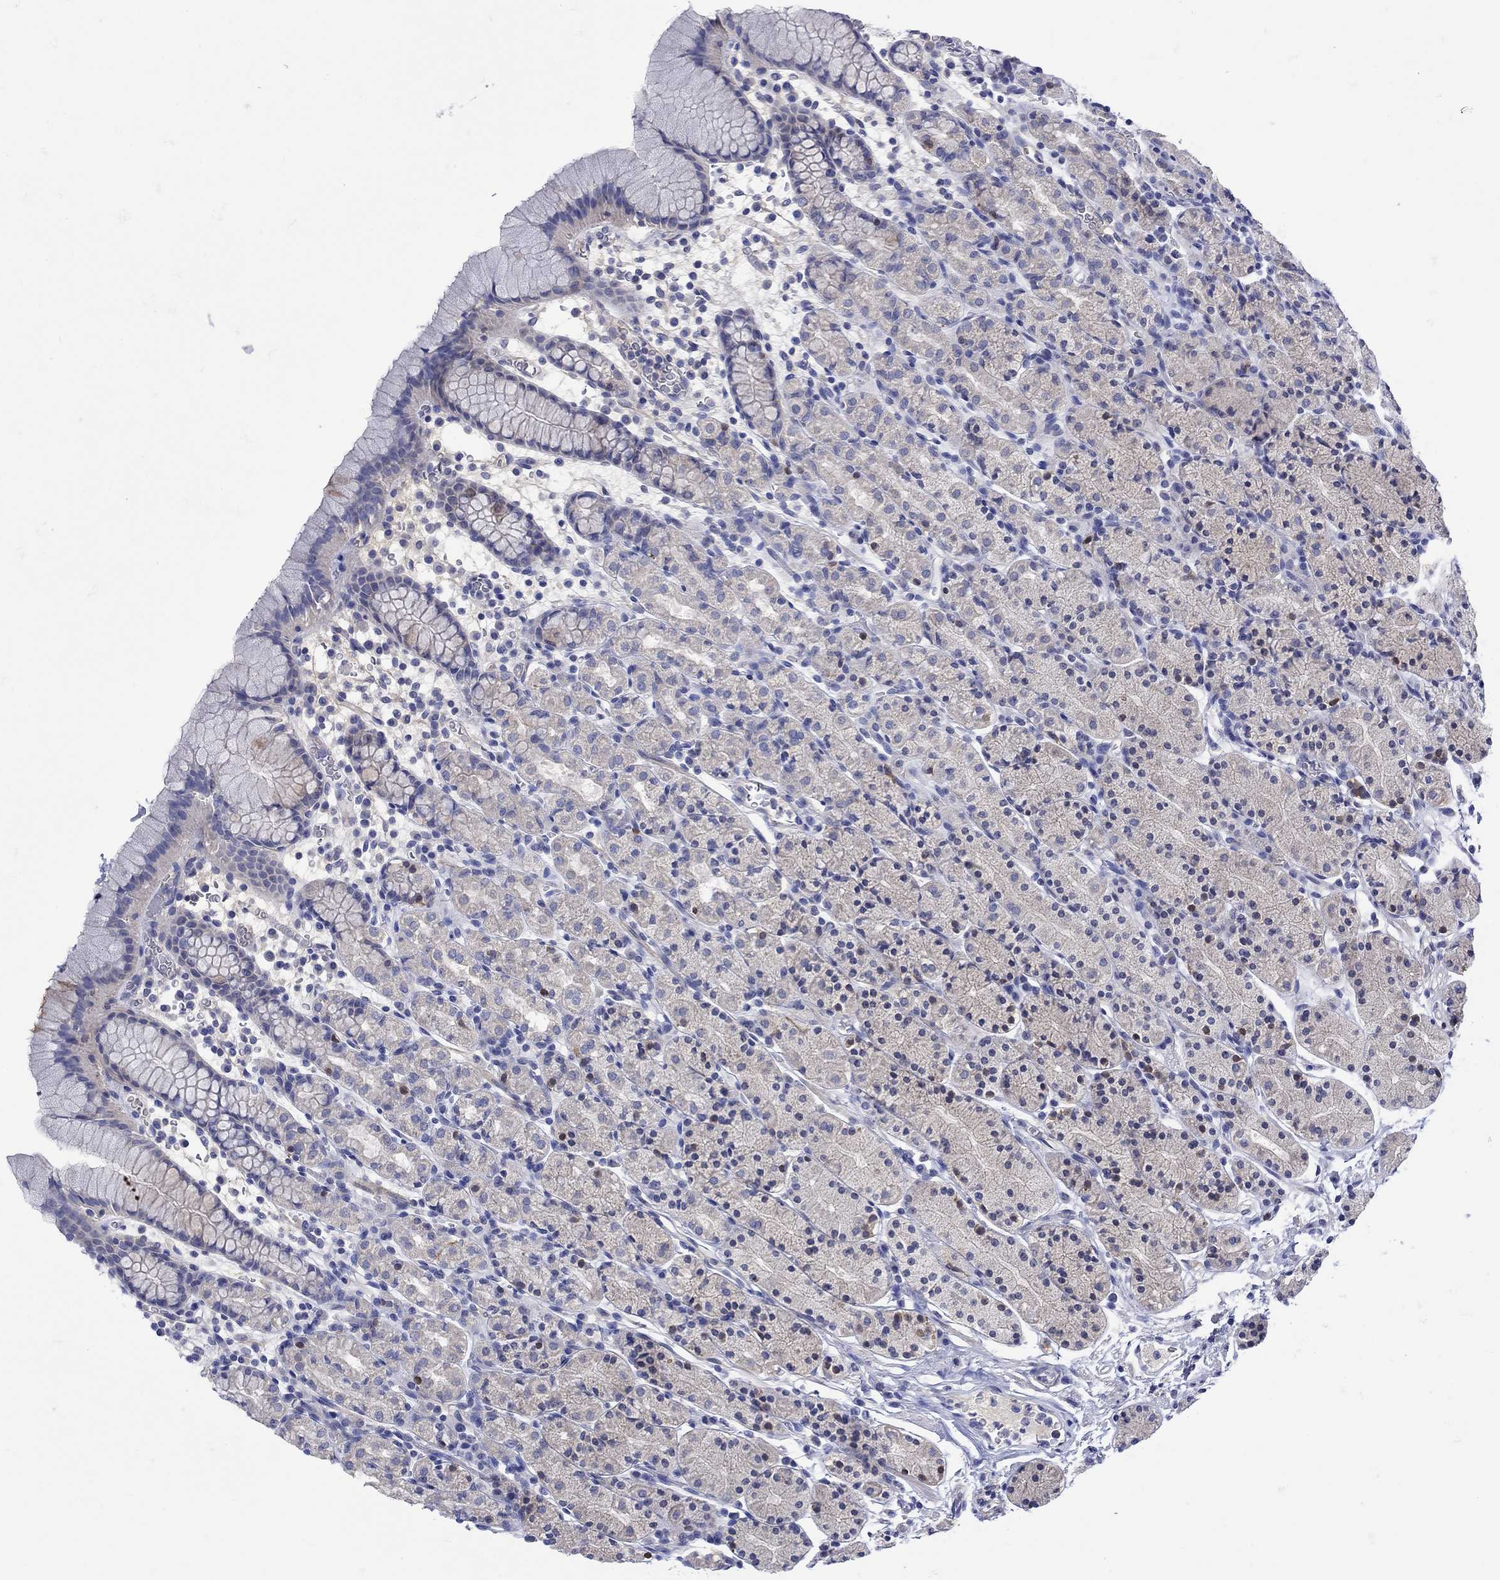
{"staining": {"intensity": "weak", "quantity": "<25%", "location": "cytoplasmic/membranous"}, "tissue": "stomach", "cell_type": "Glandular cells", "image_type": "normal", "snomed": [{"axis": "morphology", "description": "Normal tissue, NOS"}, {"axis": "topography", "description": "Stomach, upper"}, {"axis": "topography", "description": "Stomach"}], "caption": "A photomicrograph of stomach stained for a protein shows no brown staining in glandular cells.", "gene": "MSI1", "patient": {"sex": "male", "age": 62}}